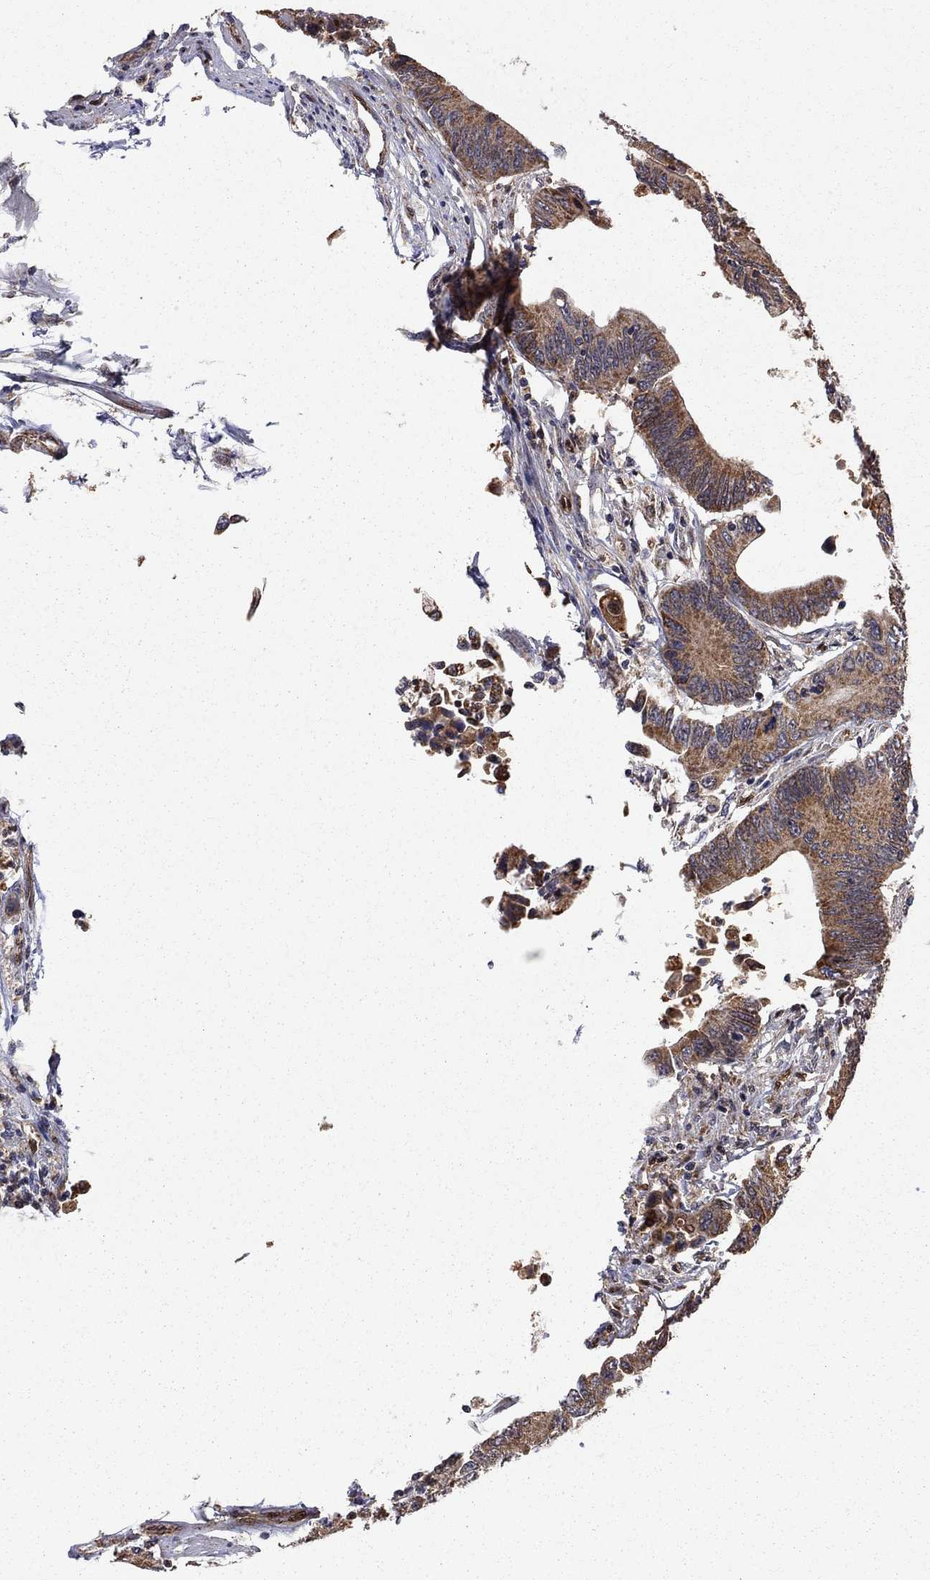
{"staining": {"intensity": "moderate", "quantity": ">75%", "location": "cytoplasmic/membranous"}, "tissue": "colorectal cancer", "cell_type": "Tumor cells", "image_type": "cancer", "snomed": [{"axis": "morphology", "description": "Adenocarcinoma, NOS"}, {"axis": "topography", "description": "Colon"}], "caption": "Colorectal cancer stained with a protein marker reveals moderate staining in tumor cells.", "gene": "ELOB", "patient": {"sex": "female", "age": 90}}